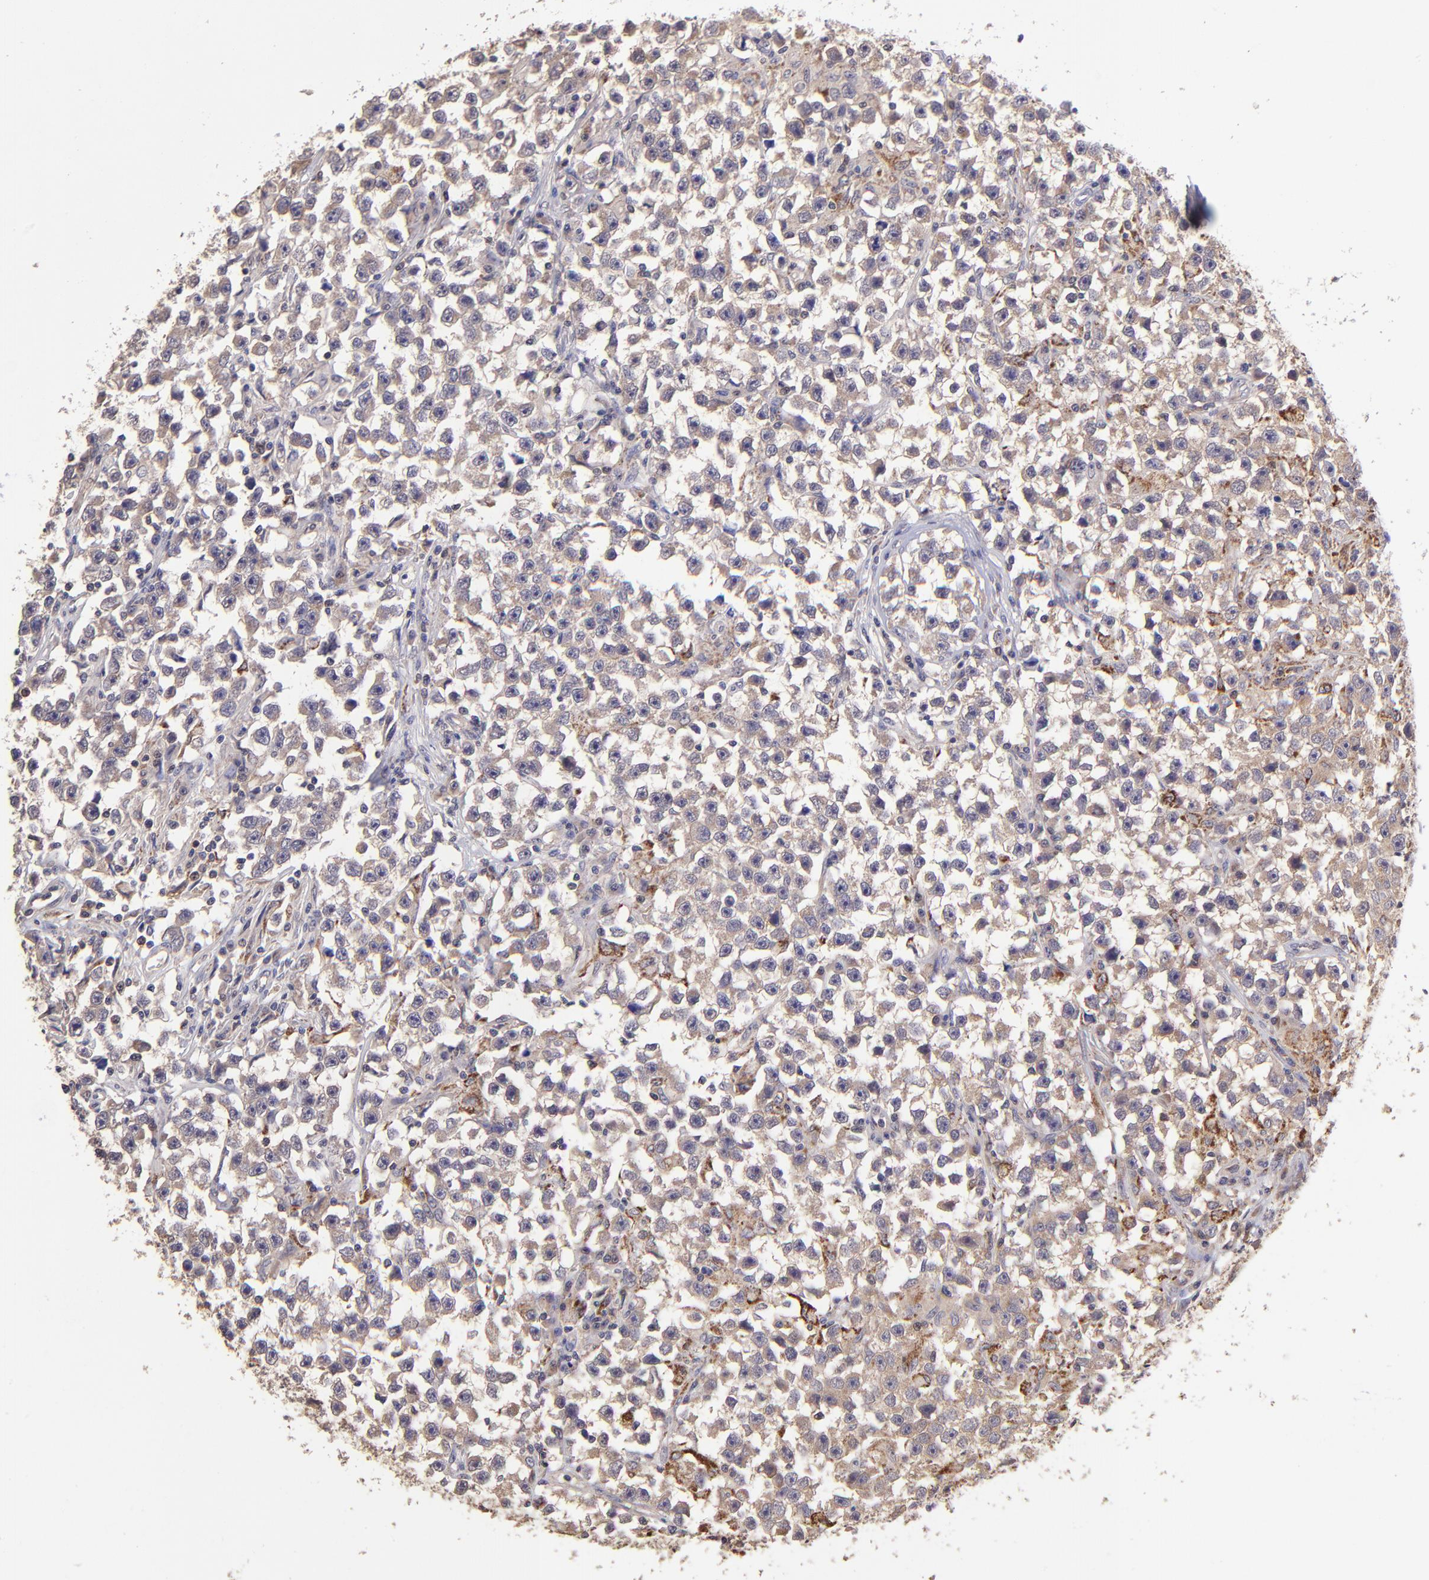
{"staining": {"intensity": "weak", "quantity": ">75%", "location": "cytoplasmic/membranous"}, "tissue": "testis cancer", "cell_type": "Tumor cells", "image_type": "cancer", "snomed": [{"axis": "morphology", "description": "Seminoma, NOS"}, {"axis": "topography", "description": "Testis"}], "caption": "Protein staining of testis cancer tissue exhibits weak cytoplasmic/membranous staining in approximately >75% of tumor cells.", "gene": "NSF", "patient": {"sex": "male", "age": 33}}